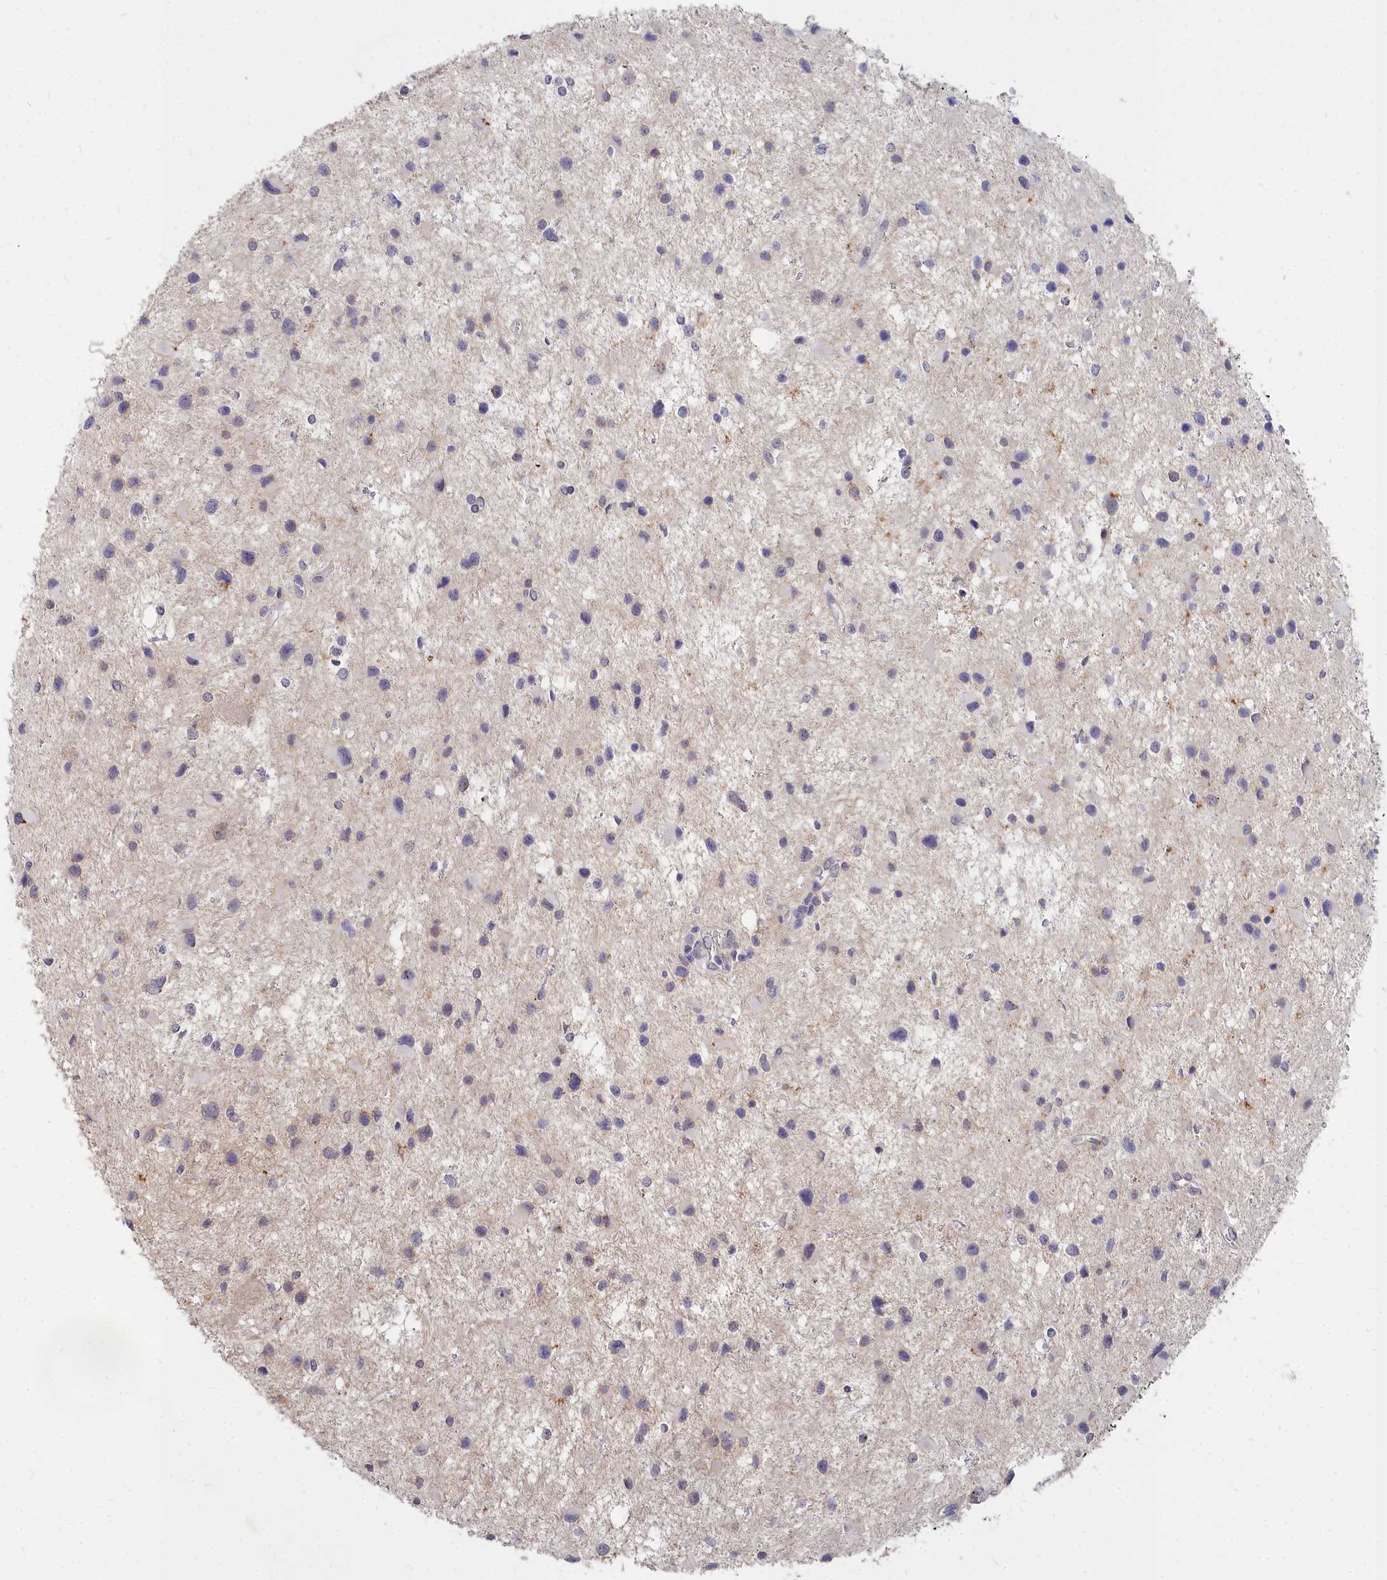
{"staining": {"intensity": "negative", "quantity": "none", "location": "none"}, "tissue": "glioma", "cell_type": "Tumor cells", "image_type": "cancer", "snomed": [{"axis": "morphology", "description": "Glioma, malignant, Low grade"}, {"axis": "topography", "description": "Brain"}], "caption": "Tumor cells show no significant protein expression in malignant low-grade glioma.", "gene": "NOXA1", "patient": {"sex": "female", "age": 32}}